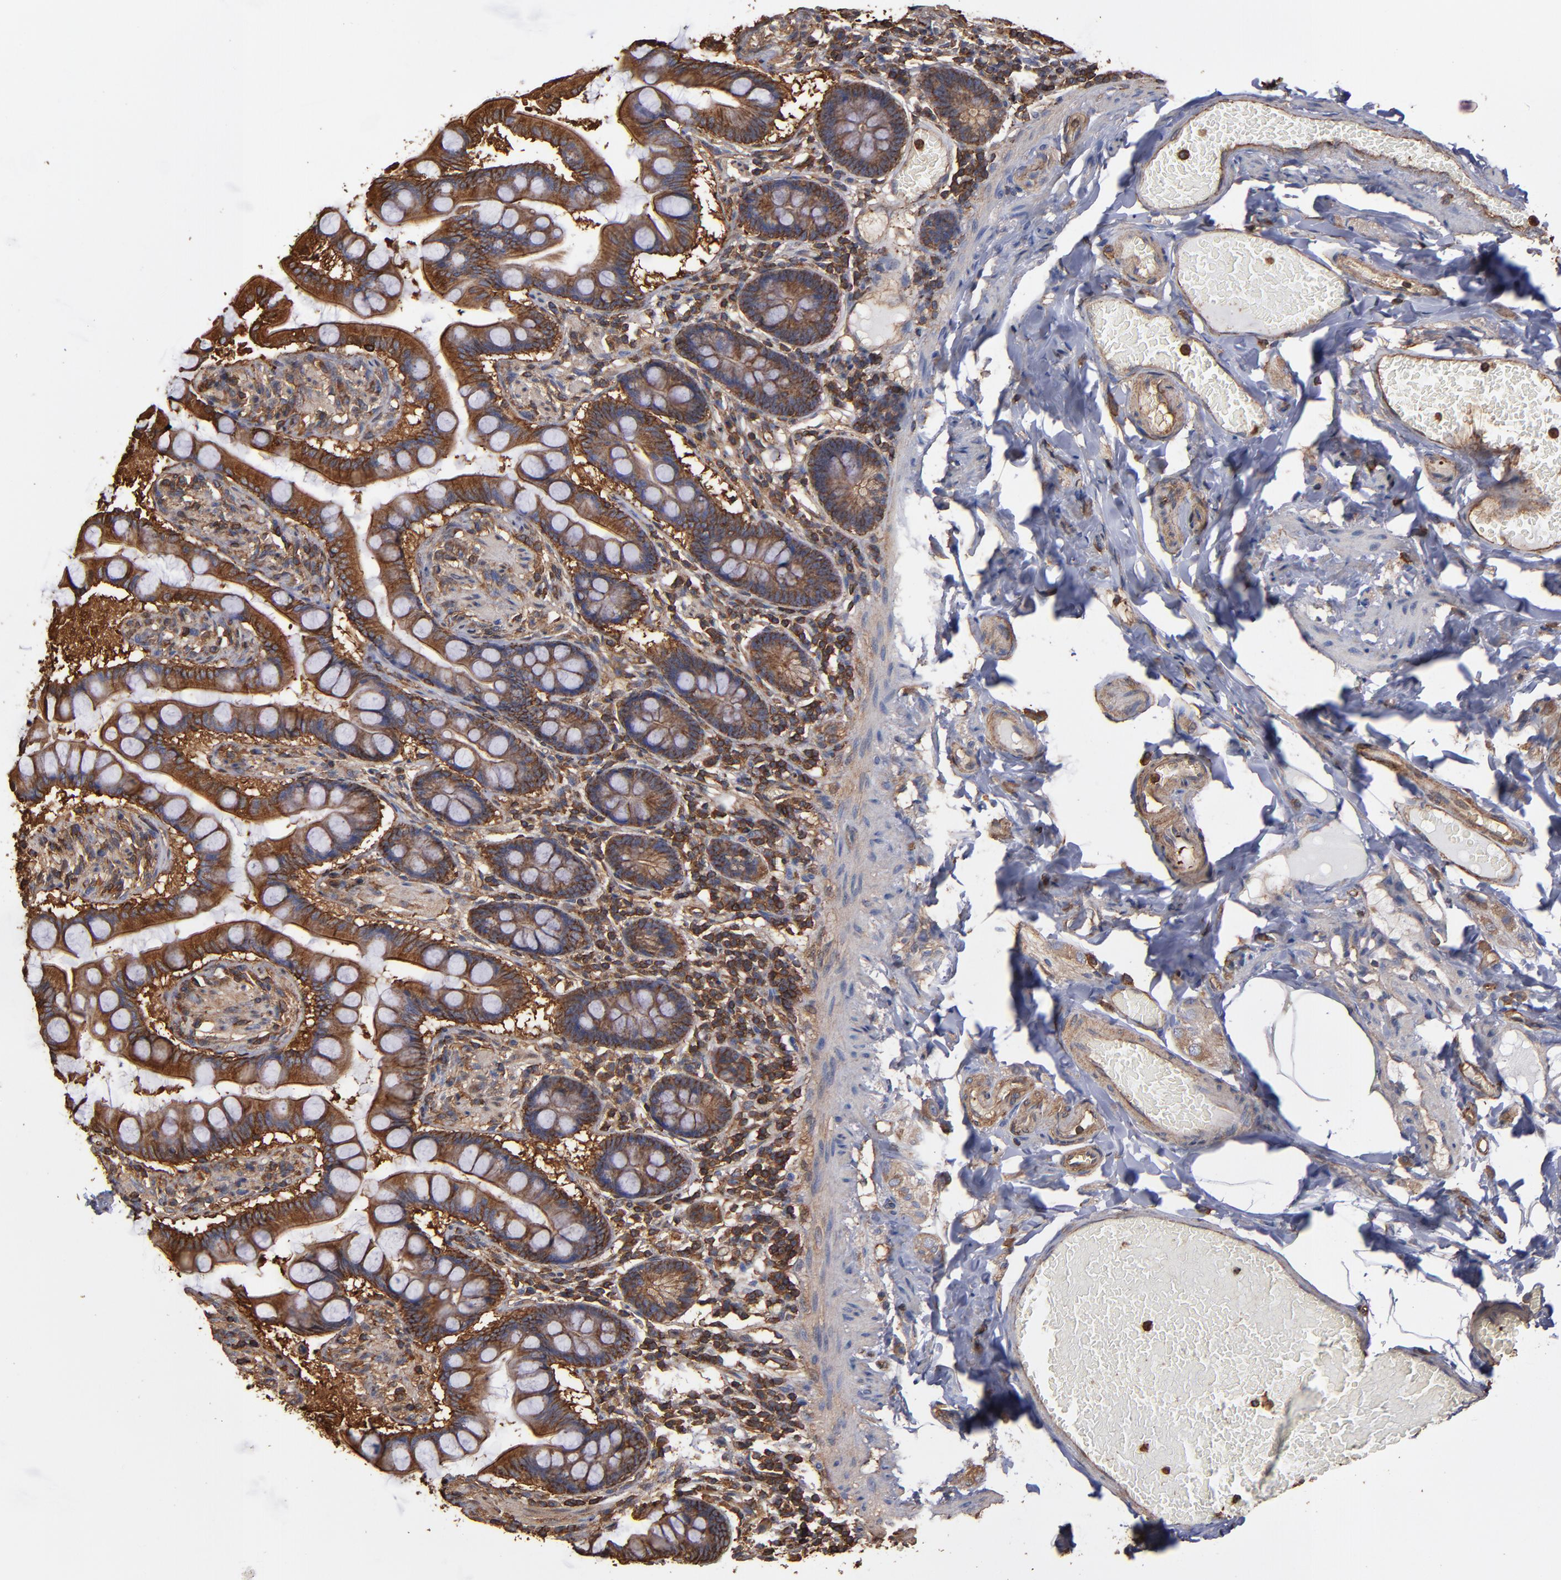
{"staining": {"intensity": "moderate", "quantity": ">75%", "location": "cytoplasmic/membranous"}, "tissue": "small intestine", "cell_type": "Glandular cells", "image_type": "normal", "snomed": [{"axis": "morphology", "description": "Normal tissue, NOS"}, {"axis": "topography", "description": "Small intestine"}], "caption": "DAB (3,3'-diaminobenzidine) immunohistochemical staining of unremarkable human small intestine exhibits moderate cytoplasmic/membranous protein expression in approximately >75% of glandular cells. (DAB (3,3'-diaminobenzidine) IHC, brown staining for protein, blue staining for nuclei).", "gene": "ACTN4", "patient": {"sex": "male", "age": 41}}